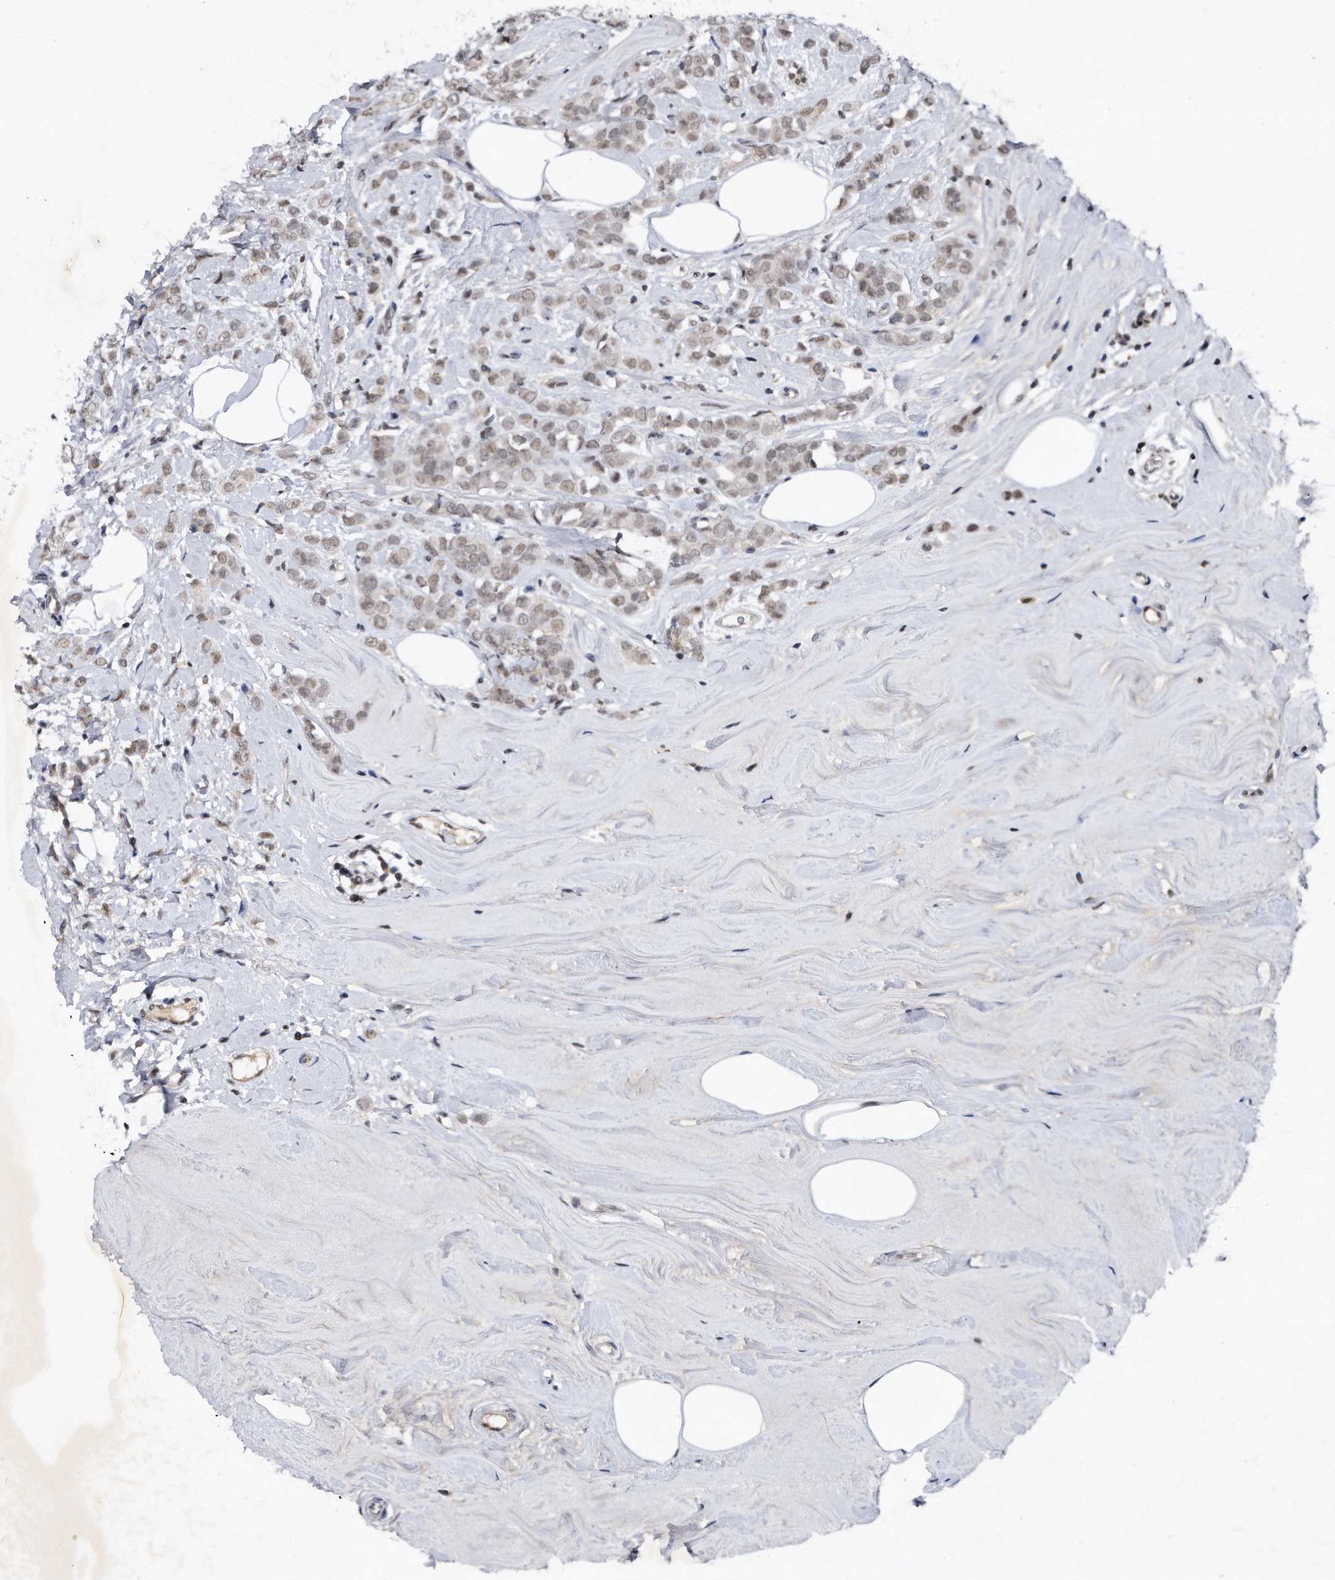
{"staining": {"intensity": "weak", "quantity": ">75%", "location": "nuclear"}, "tissue": "breast cancer", "cell_type": "Tumor cells", "image_type": "cancer", "snomed": [{"axis": "morphology", "description": "Lobular carcinoma"}, {"axis": "topography", "description": "Breast"}], "caption": "Immunohistochemistry (IHC) histopathology image of human breast cancer (lobular carcinoma) stained for a protein (brown), which demonstrates low levels of weak nuclear staining in approximately >75% of tumor cells.", "gene": "VIRMA", "patient": {"sex": "female", "age": 47}}